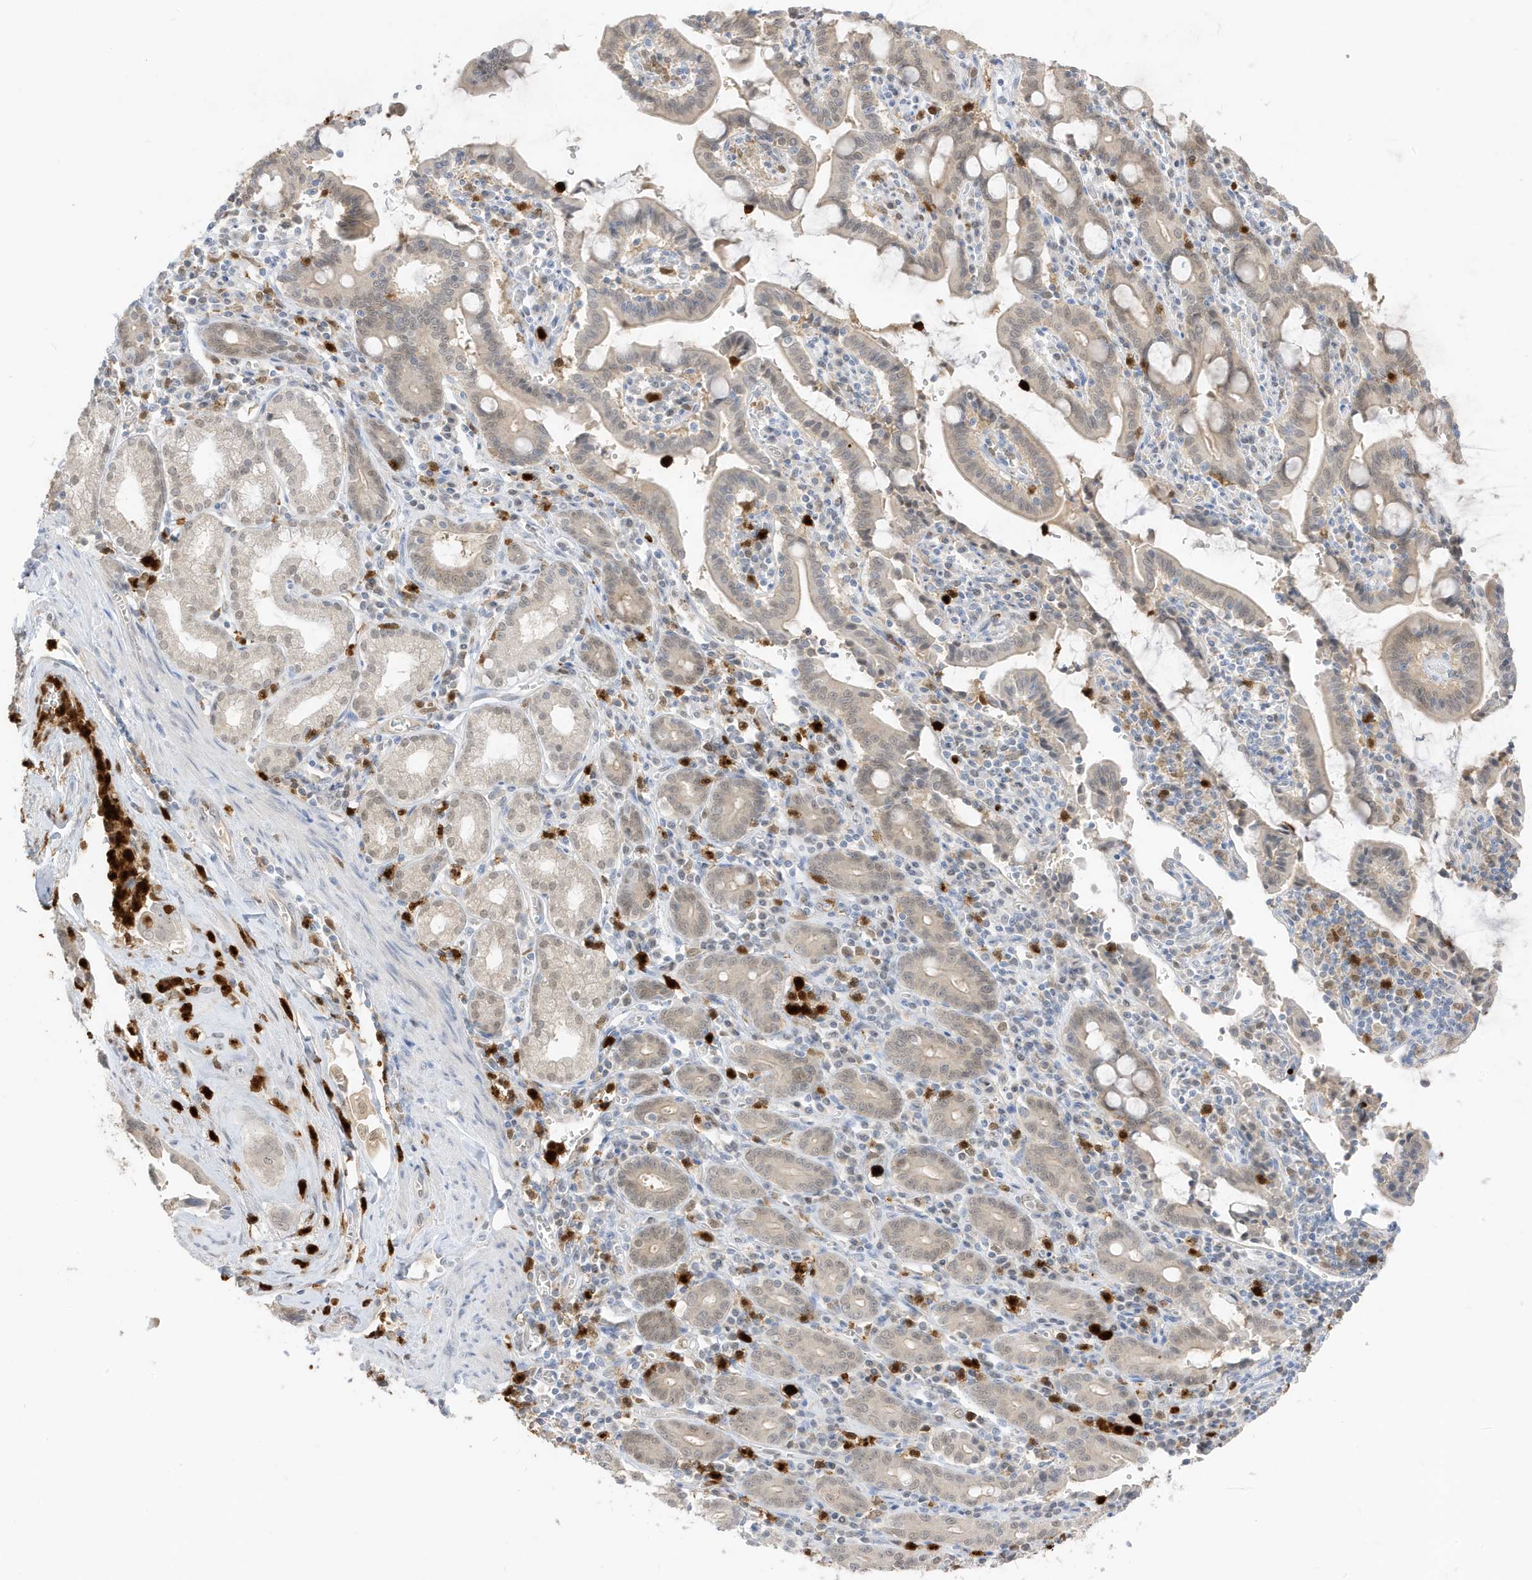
{"staining": {"intensity": "weak", "quantity": "25%-75%", "location": "nuclear"}, "tissue": "pancreatic cancer", "cell_type": "Tumor cells", "image_type": "cancer", "snomed": [{"axis": "morphology", "description": "Adenocarcinoma, NOS"}, {"axis": "topography", "description": "Pancreas"}], "caption": "High-power microscopy captured an IHC photomicrograph of pancreatic cancer, revealing weak nuclear staining in approximately 25%-75% of tumor cells.", "gene": "GCA", "patient": {"sex": "male", "age": 70}}